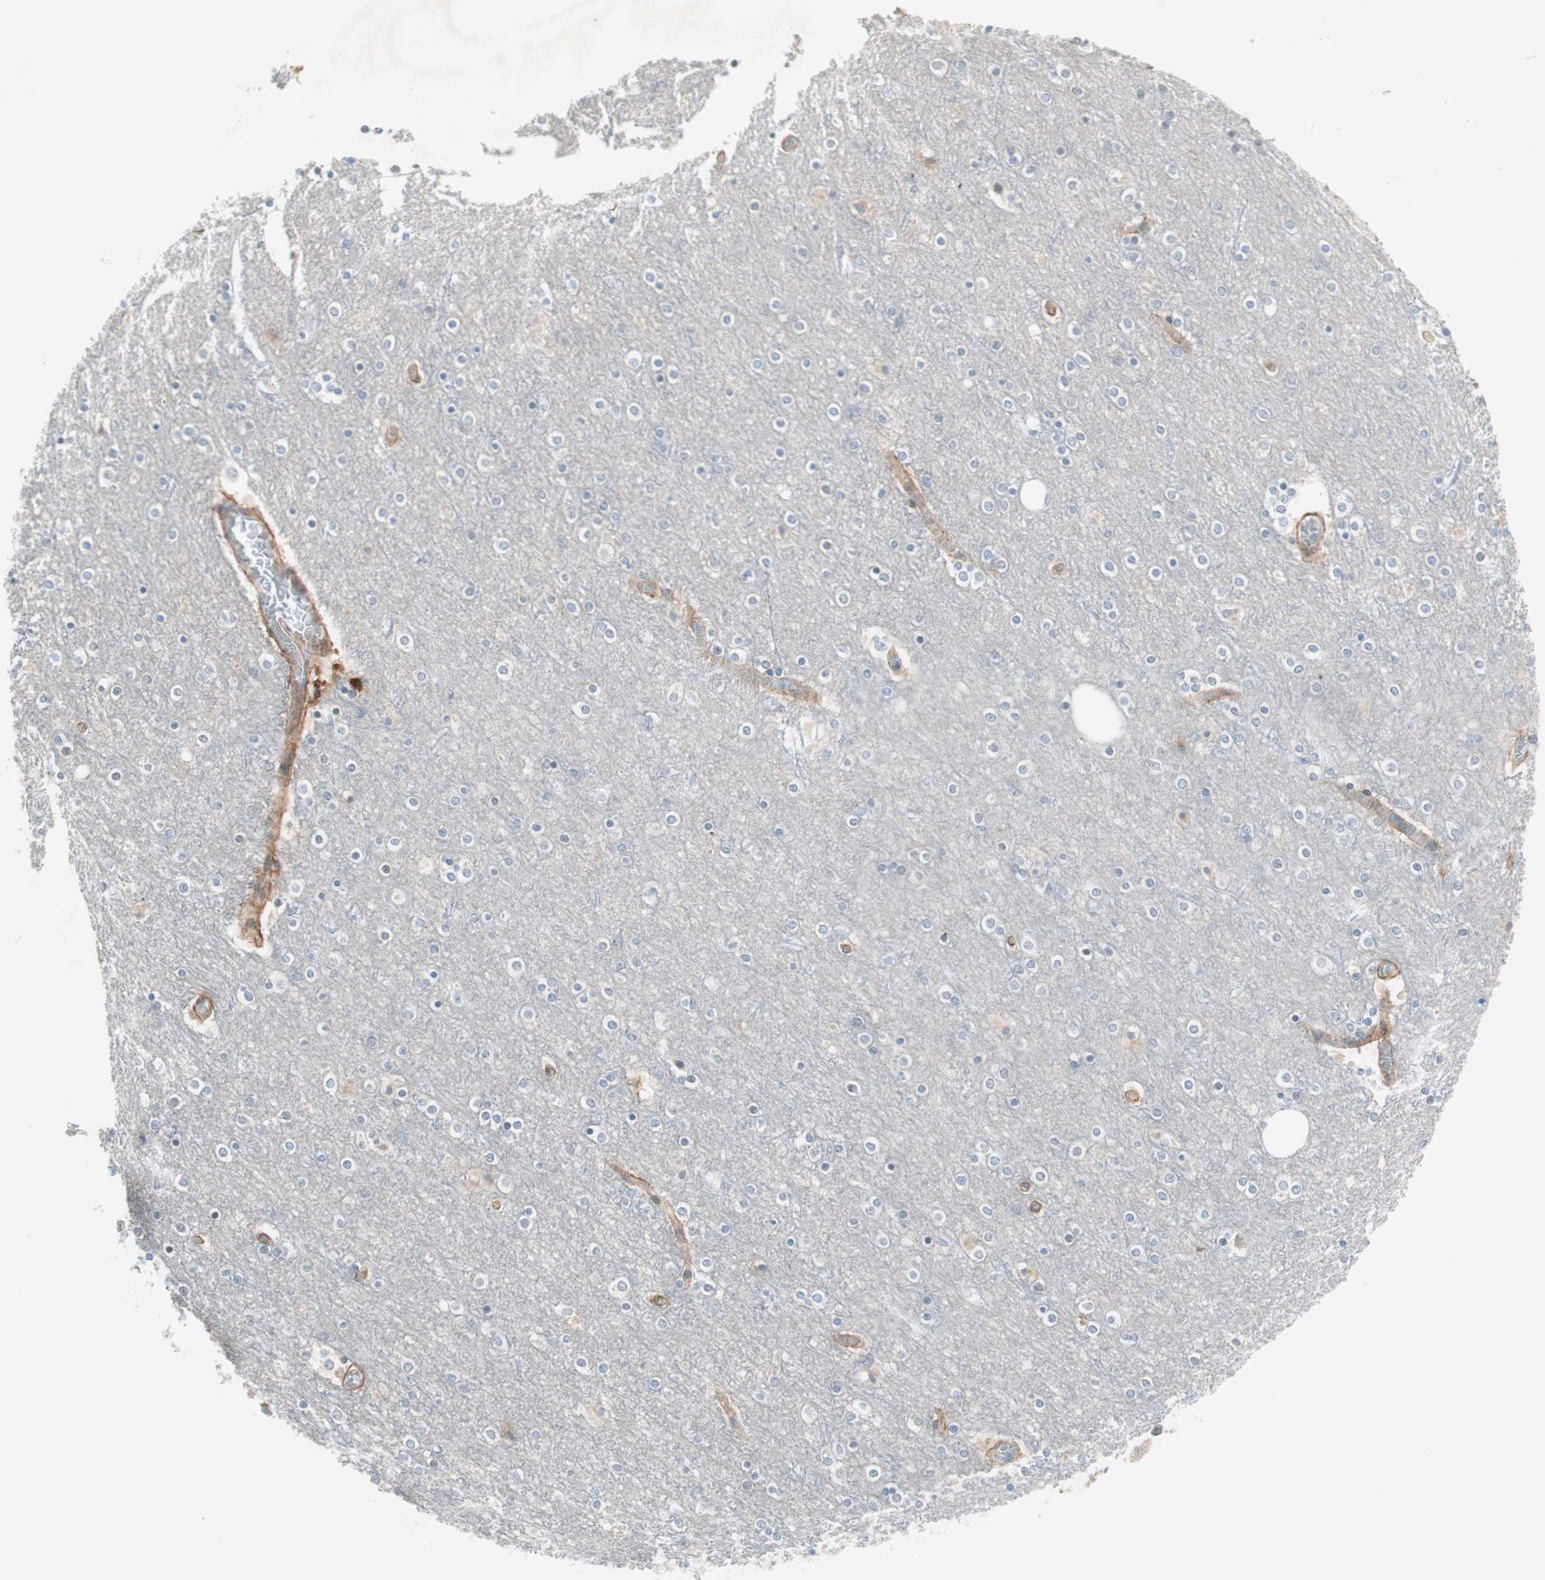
{"staining": {"intensity": "moderate", "quantity": "25%-75%", "location": "cytoplasmic/membranous"}, "tissue": "cerebral cortex", "cell_type": "Endothelial cells", "image_type": "normal", "snomed": [{"axis": "morphology", "description": "Normal tissue, NOS"}, {"axis": "topography", "description": "Cerebral cortex"}], "caption": "Immunohistochemical staining of benign human cerebral cortex exhibits medium levels of moderate cytoplasmic/membranous staining in approximately 25%-75% of endothelial cells. The staining is performed using DAB brown chromogen to label protein expression. The nuclei are counter-stained blue using hematoxylin.", "gene": "ITGB4", "patient": {"sex": "female", "age": 54}}